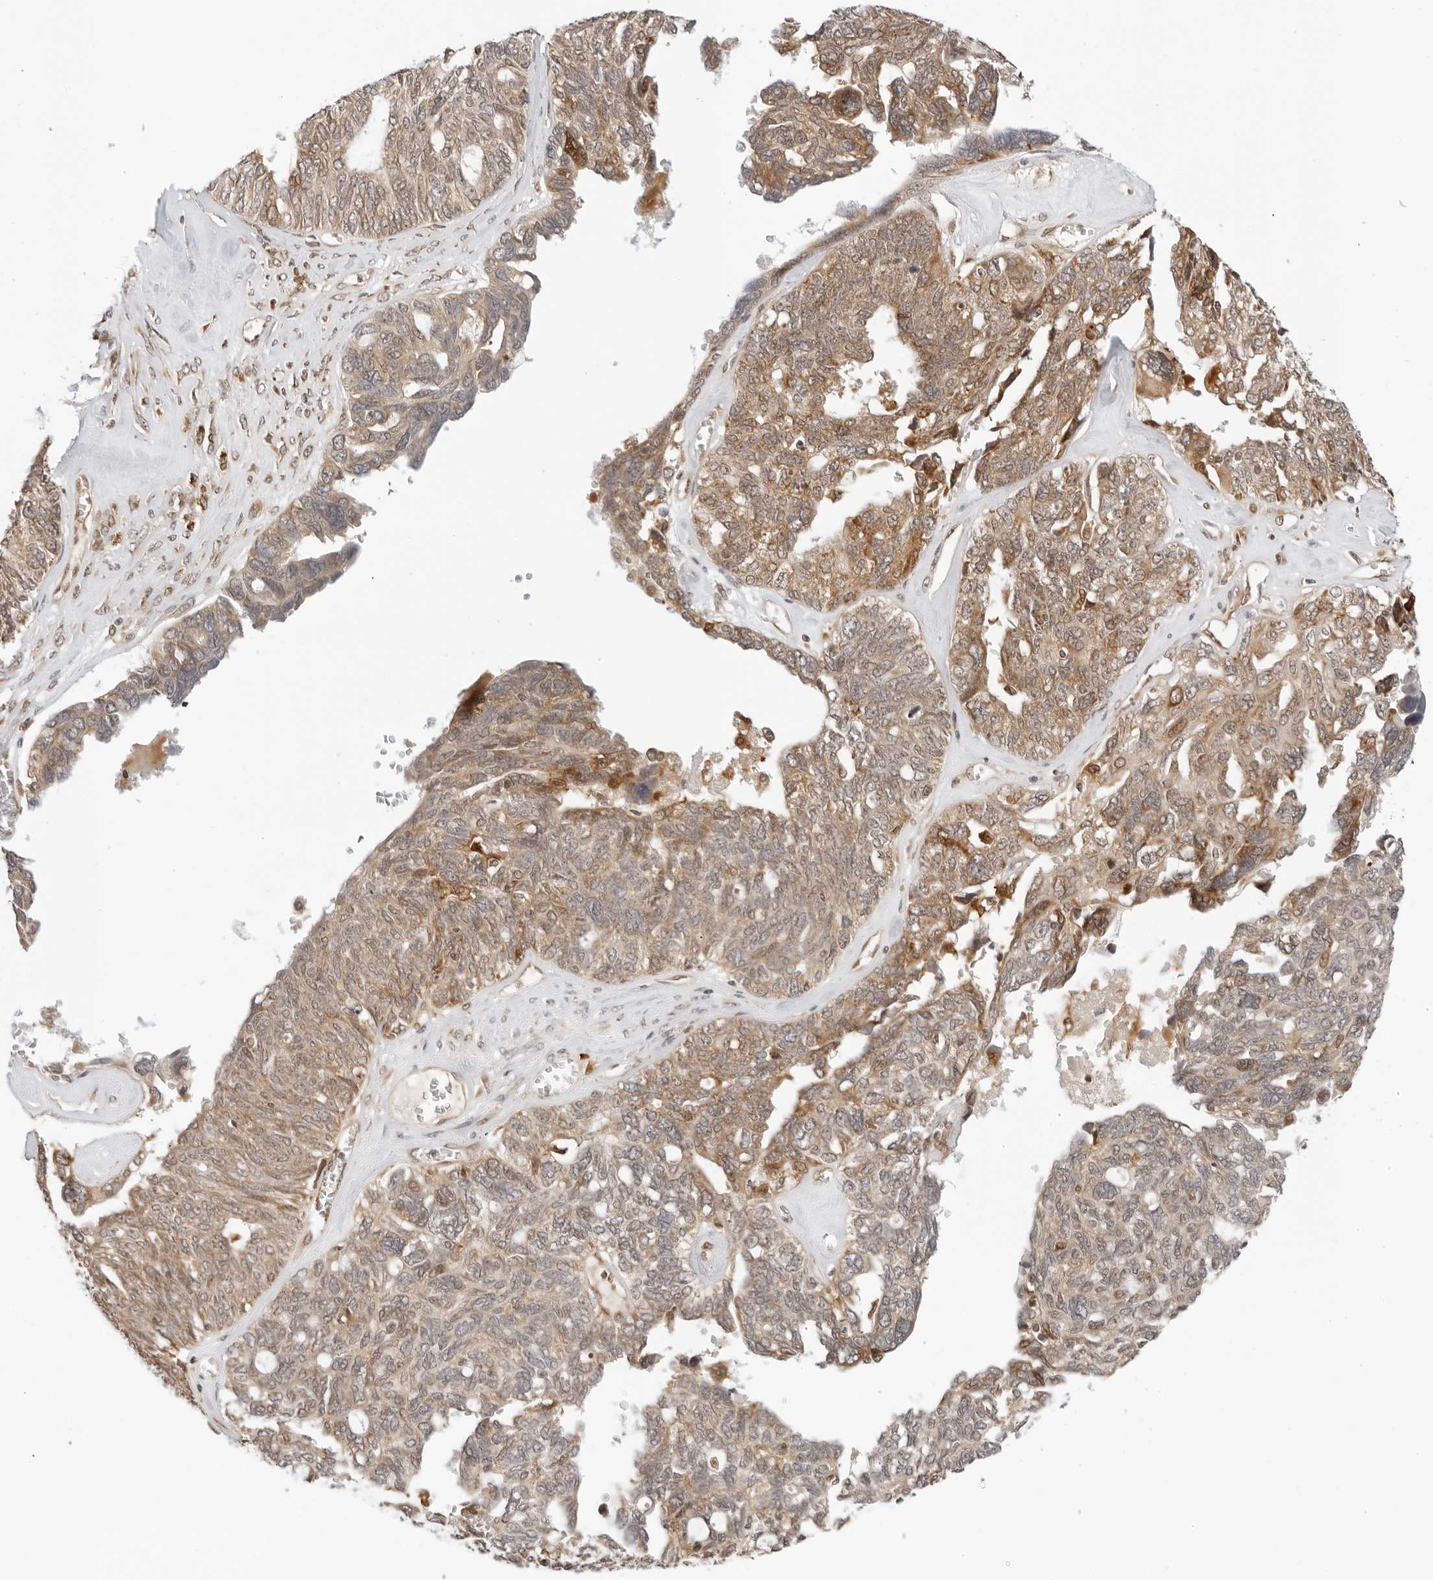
{"staining": {"intensity": "moderate", "quantity": ">75%", "location": "cytoplasmic/membranous"}, "tissue": "ovarian cancer", "cell_type": "Tumor cells", "image_type": "cancer", "snomed": [{"axis": "morphology", "description": "Cystadenocarcinoma, serous, NOS"}, {"axis": "topography", "description": "Ovary"}], "caption": "Ovarian cancer (serous cystadenocarcinoma) stained for a protein reveals moderate cytoplasmic/membranous positivity in tumor cells.", "gene": "RC3H1", "patient": {"sex": "female", "age": 79}}